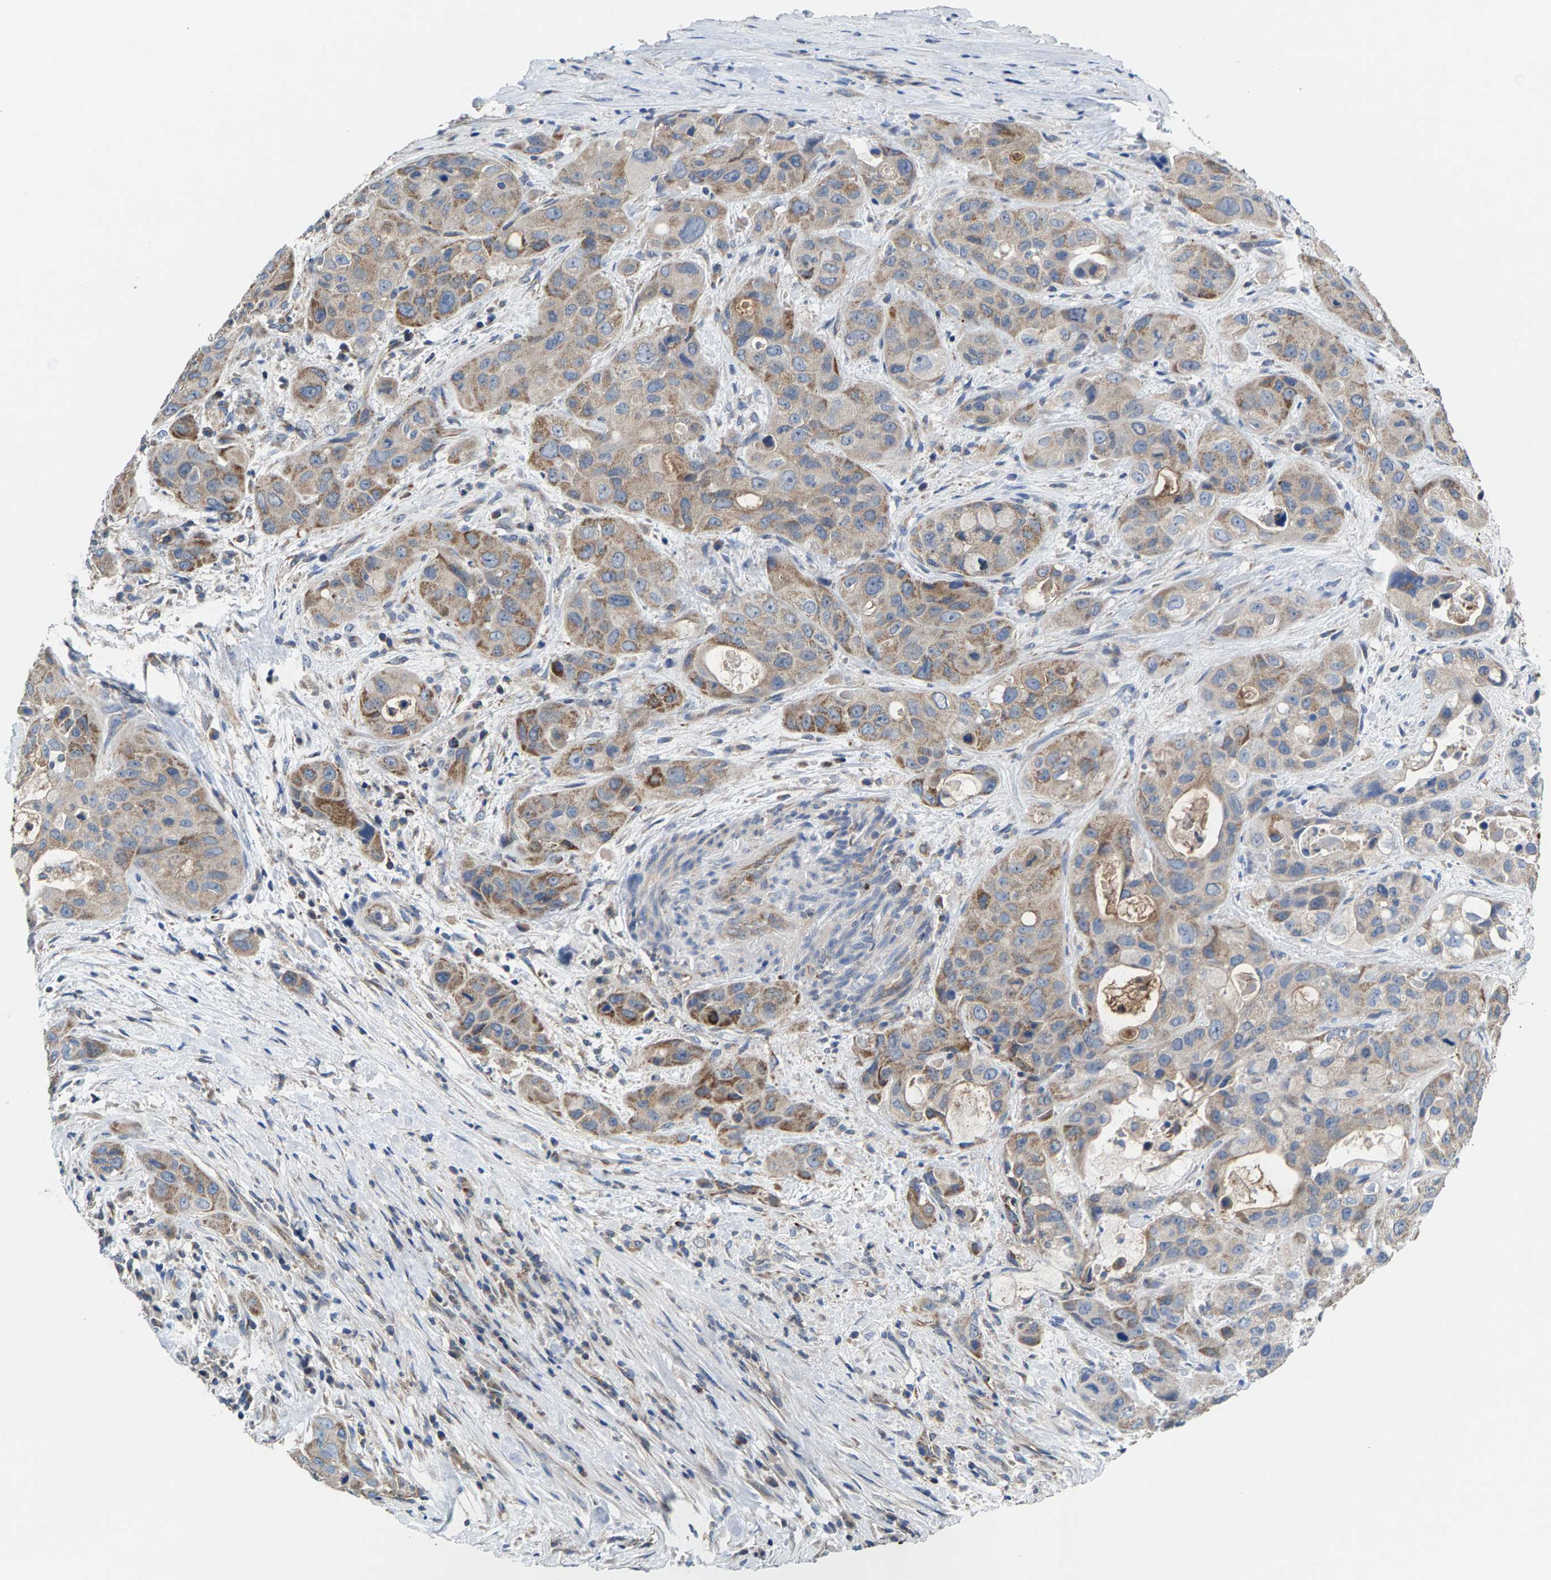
{"staining": {"intensity": "weak", "quantity": "25%-75%", "location": "cytoplasmic/membranous"}, "tissue": "pancreatic cancer", "cell_type": "Tumor cells", "image_type": "cancer", "snomed": [{"axis": "morphology", "description": "Adenocarcinoma, NOS"}, {"axis": "topography", "description": "Pancreas"}], "caption": "Tumor cells exhibit low levels of weak cytoplasmic/membranous expression in about 25%-75% of cells in human pancreatic cancer (adenocarcinoma). (DAB (3,3'-diaminobenzidine) IHC, brown staining for protein, blue staining for nuclei).", "gene": "MRM1", "patient": {"sex": "male", "age": 53}}